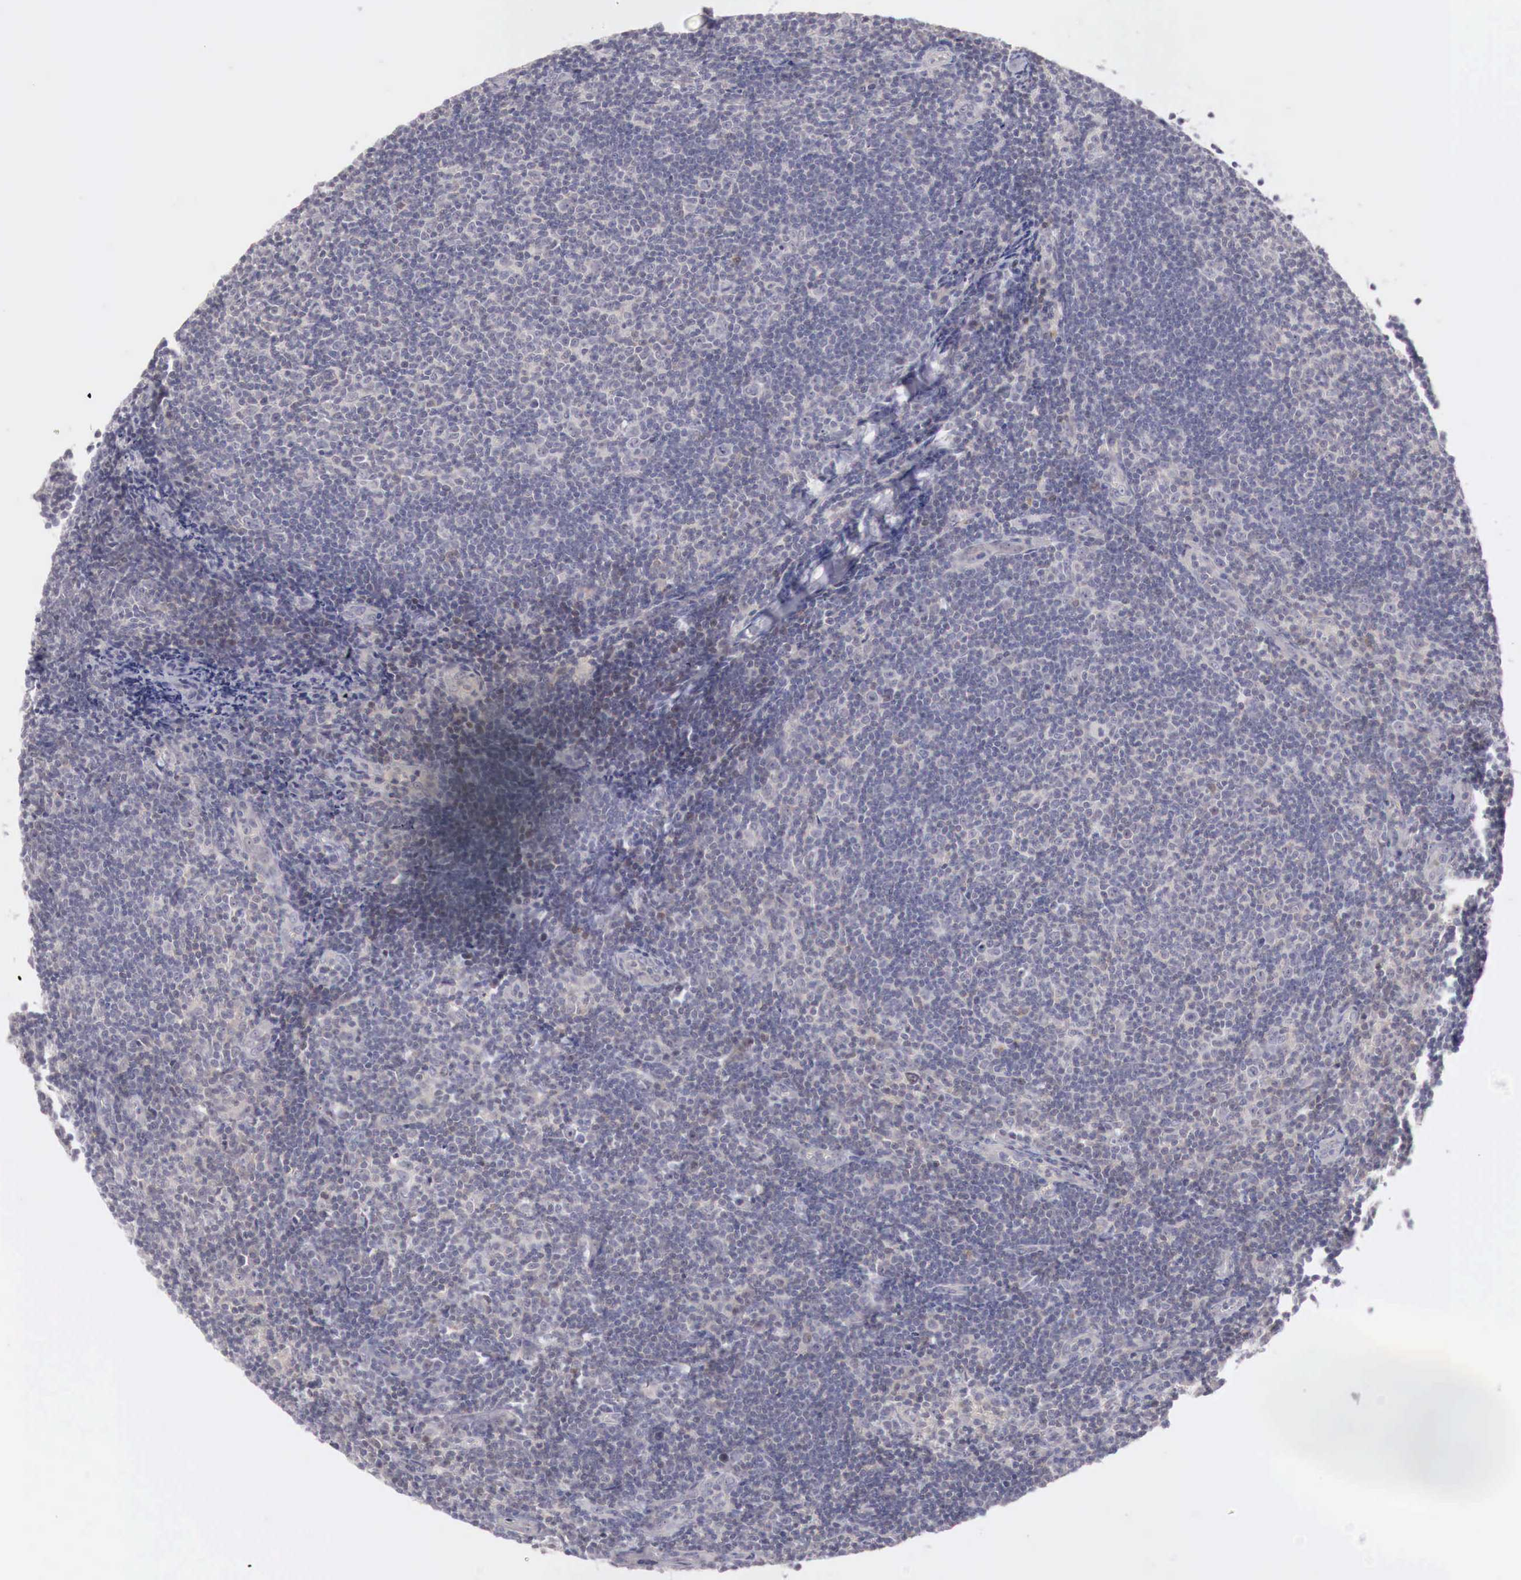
{"staining": {"intensity": "negative", "quantity": "none", "location": "none"}, "tissue": "lymphoma", "cell_type": "Tumor cells", "image_type": "cancer", "snomed": [{"axis": "morphology", "description": "Malignant lymphoma, non-Hodgkin's type, Low grade"}, {"axis": "topography", "description": "Lymph node"}], "caption": "Protein analysis of low-grade malignant lymphoma, non-Hodgkin's type displays no significant positivity in tumor cells.", "gene": "GATA1", "patient": {"sex": "male", "age": 49}}